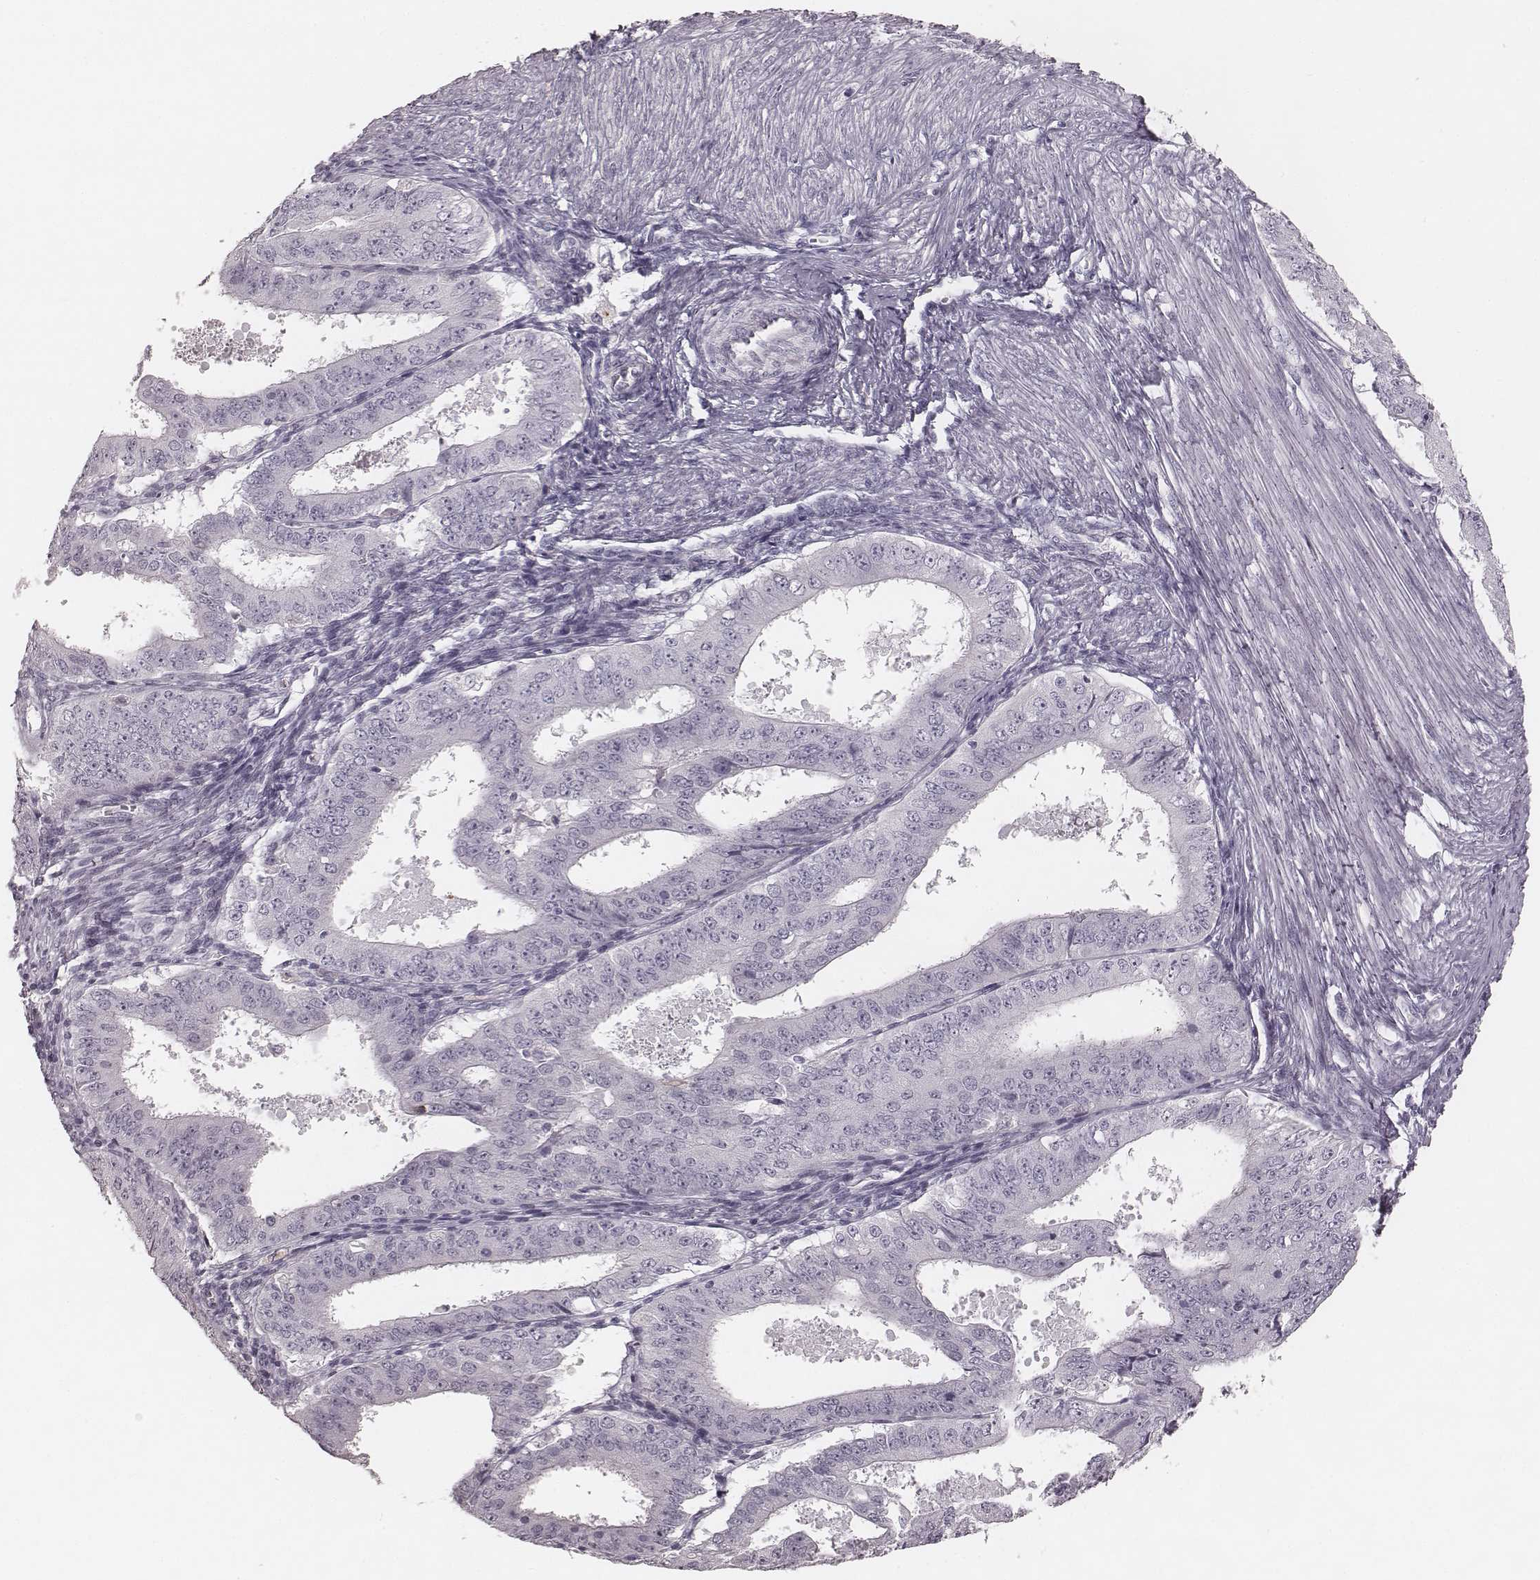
{"staining": {"intensity": "negative", "quantity": "none", "location": "none"}, "tissue": "ovarian cancer", "cell_type": "Tumor cells", "image_type": "cancer", "snomed": [{"axis": "morphology", "description": "Carcinoma, endometroid"}, {"axis": "topography", "description": "Ovary"}], "caption": "High power microscopy image of an immunohistochemistry photomicrograph of ovarian cancer (endometroid carcinoma), revealing no significant staining in tumor cells.", "gene": "SMIM24", "patient": {"sex": "female", "age": 42}}